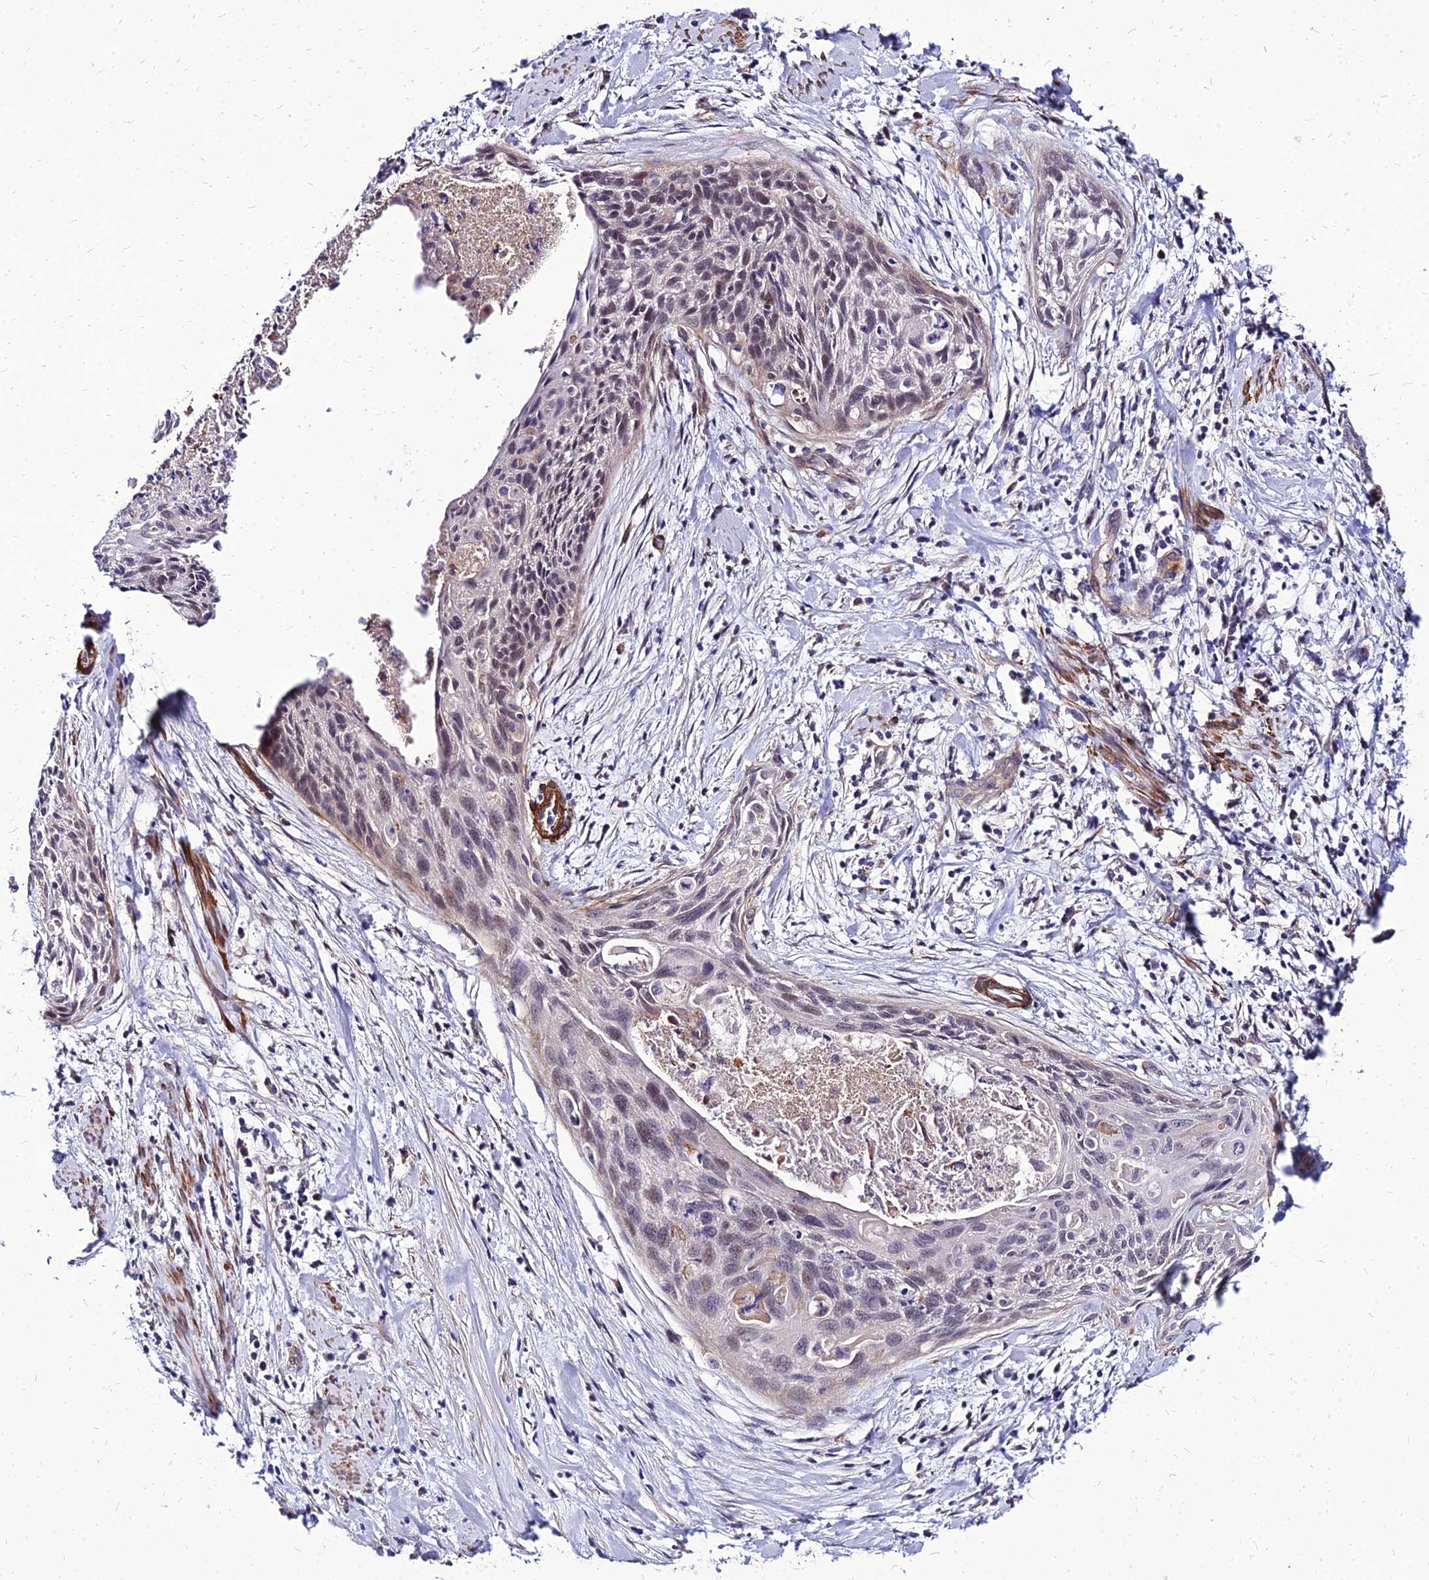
{"staining": {"intensity": "weak", "quantity": "25%-75%", "location": "nuclear"}, "tissue": "cervical cancer", "cell_type": "Tumor cells", "image_type": "cancer", "snomed": [{"axis": "morphology", "description": "Squamous cell carcinoma, NOS"}, {"axis": "topography", "description": "Cervix"}], "caption": "The histopathology image reveals immunohistochemical staining of cervical cancer. There is weak nuclear positivity is present in approximately 25%-75% of tumor cells.", "gene": "YEATS2", "patient": {"sex": "female", "age": 55}}